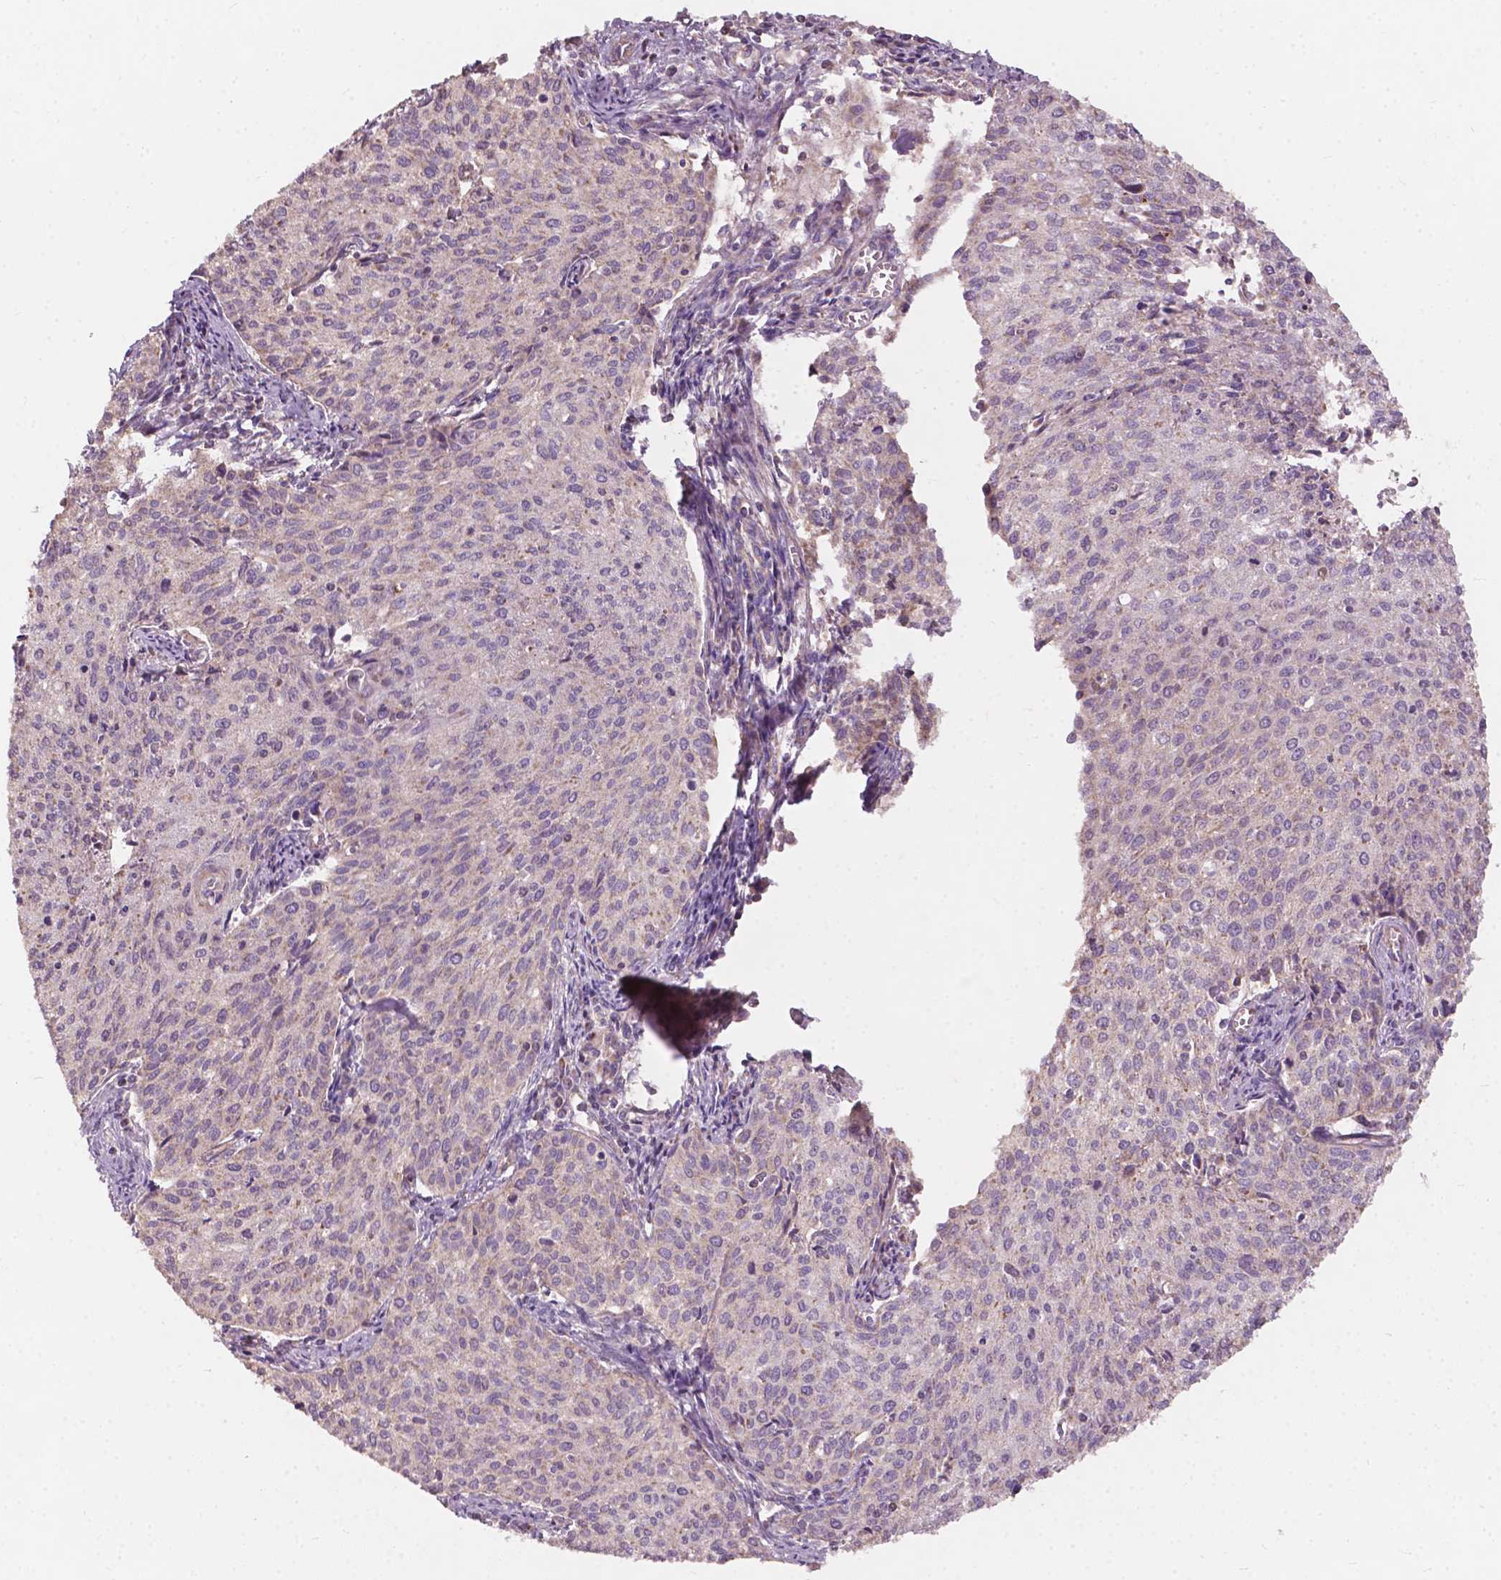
{"staining": {"intensity": "negative", "quantity": "none", "location": "none"}, "tissue": "cervical cancer", "cell_type": "Tumor cells", "image_type": "cancer", "snomed": [{"axis": "morphology", "description": "Squamous cell carcinoma, NOS"}, {"axis": "topography", "description": "Cervix"}], "caption": "This image is of cervical squamous cell carcinoma stained with IHC to label a protein in brown with the nuclei are counter-stained blue. There is no expression in tumor cells. Brightfield microscopy of immunohistochemistry (IHC) stained with DAB (3,3'-diaminobenzidine) (brown) and hematoxylin (blue), captured at high magnification.", "gene": "NDUFA10", "patient": {"sex": "female", "age": 38}}